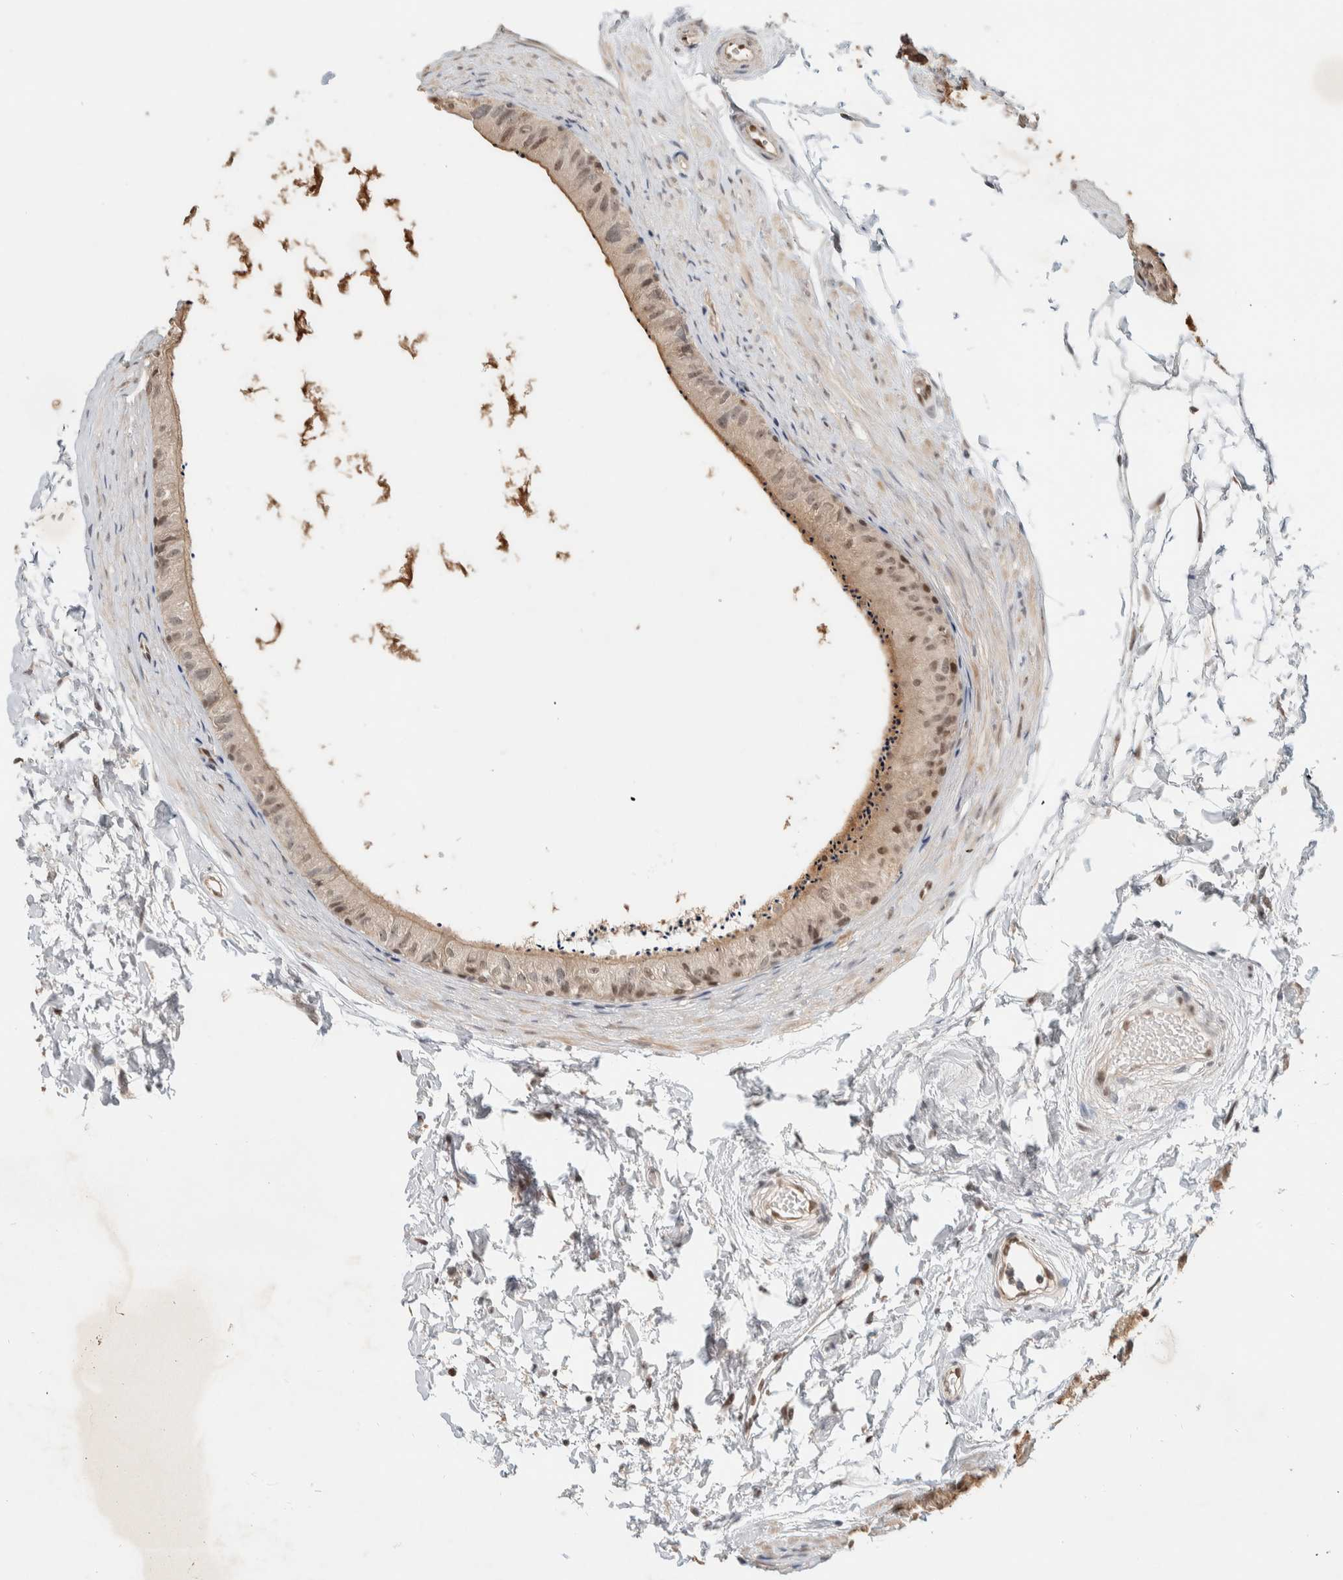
{"staining": {"intensity": "moderate", "quantity": ">75%", "location": "nuclear"}, "tissue": "epididymis", "cell_type": "Glandular cells", "image_type": "normal", "snomed": [{"axis": "morphology", "description": "Normal tissue, NOS"}, {"axis": "topography", "description": "Epididymis"}], "caption": "Protein staining of unremarkable epididymis displays moderate nuclear staining in about >75% of glandular cells. (IHC, brightfield microscopy, high magnification).", "gene": "PUS7", "patient": {"sex": "male", "age": 56}}